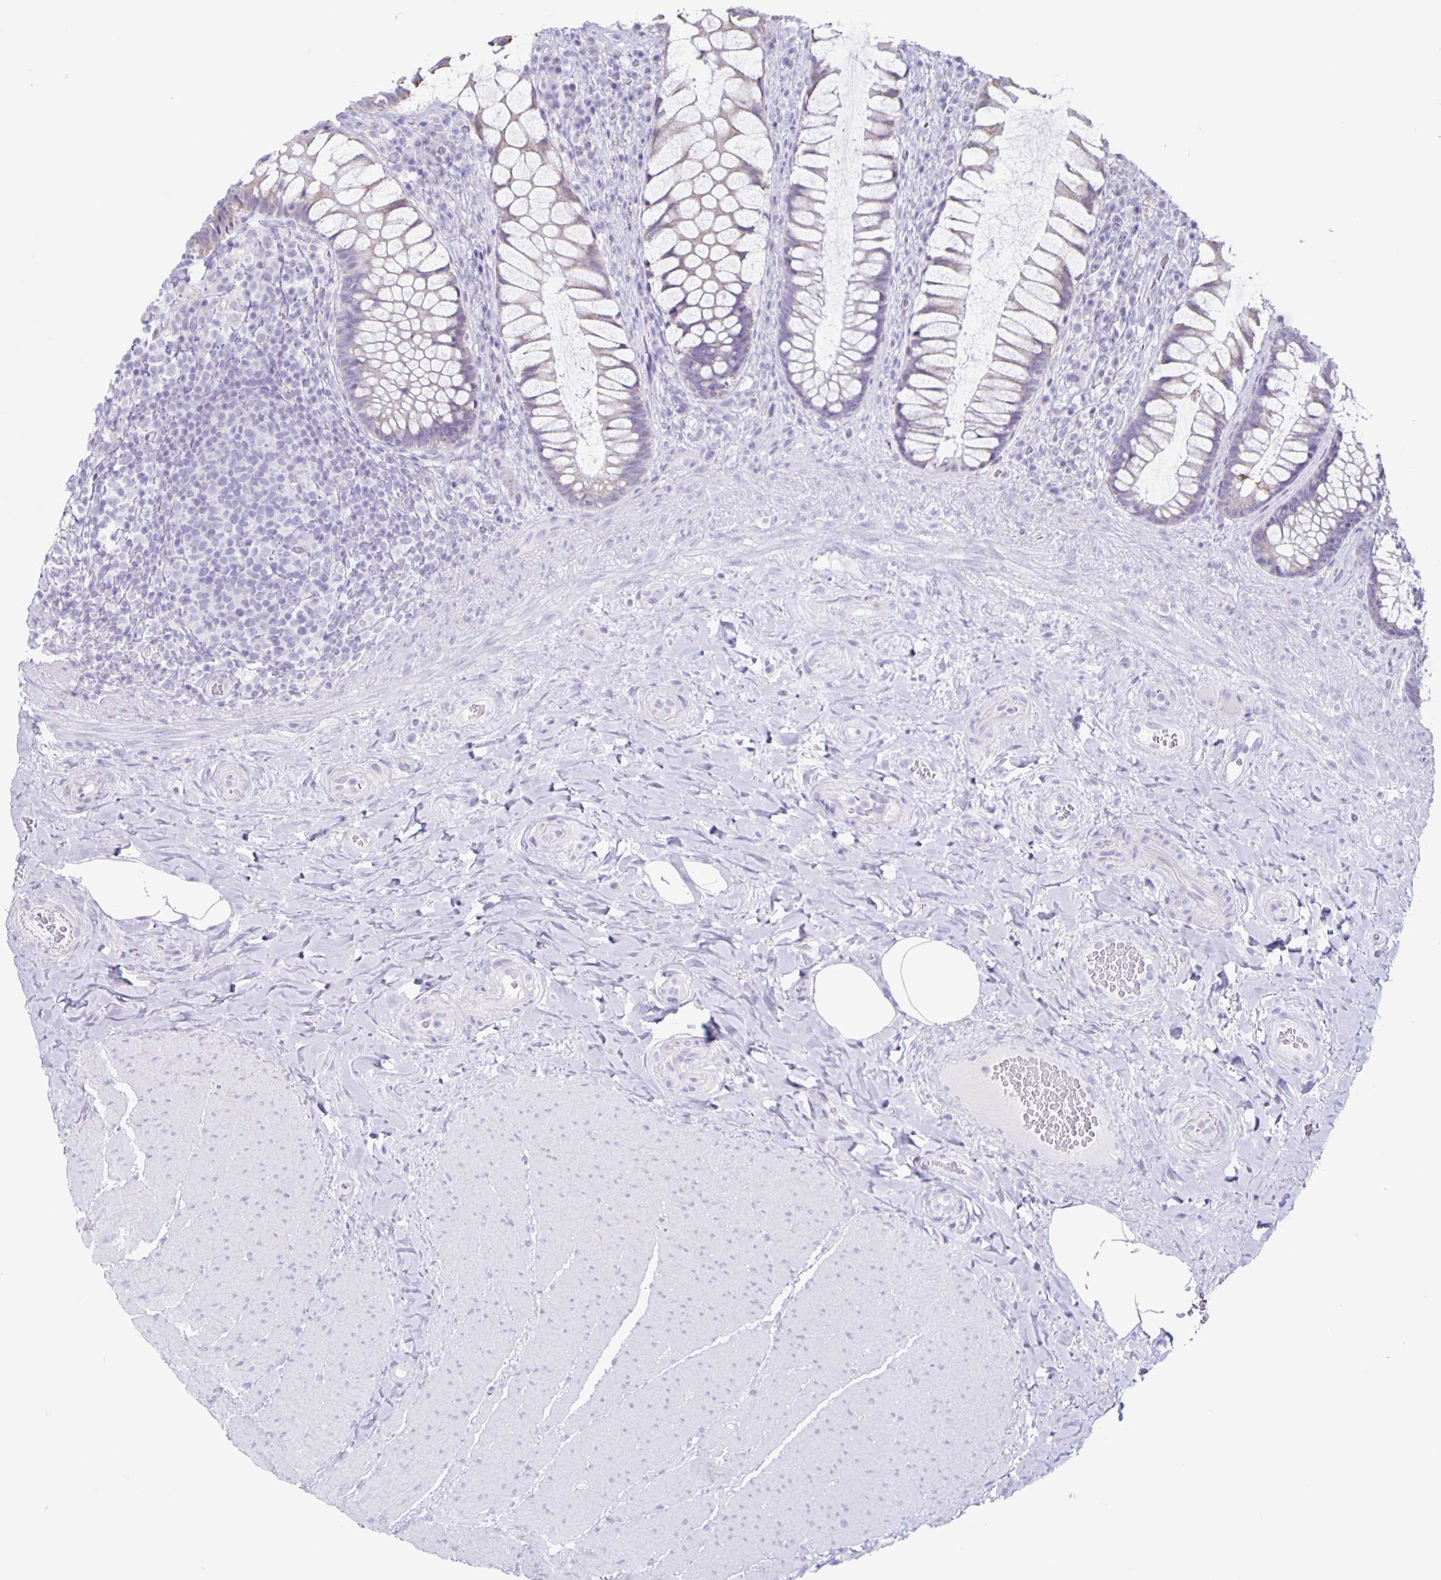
{"staining": {"intensity": "weak", "quantity": "<25%", "location": "cytoplasmic/membranous"}, "tissue": "rectum", "cell_type": "Glandular cells", "image_type": "normal", "snomed": [{"axis": "morphology", "description": "Normal tissue, NOS"}, {"axis": "topography", "description": "Rectum"}], "caption": "DAB (3,3'-diaminobenzidine) immunohistochemical staining of benign rectum demonstrates no significant staining in glandular cells. (Brightfield microscopy of DAB (3,3'-diaminobenzidine) immunohistochemistry at high magnification).", "gene": "CT45A10", "patient": {"sex": "female", "age": 58}}